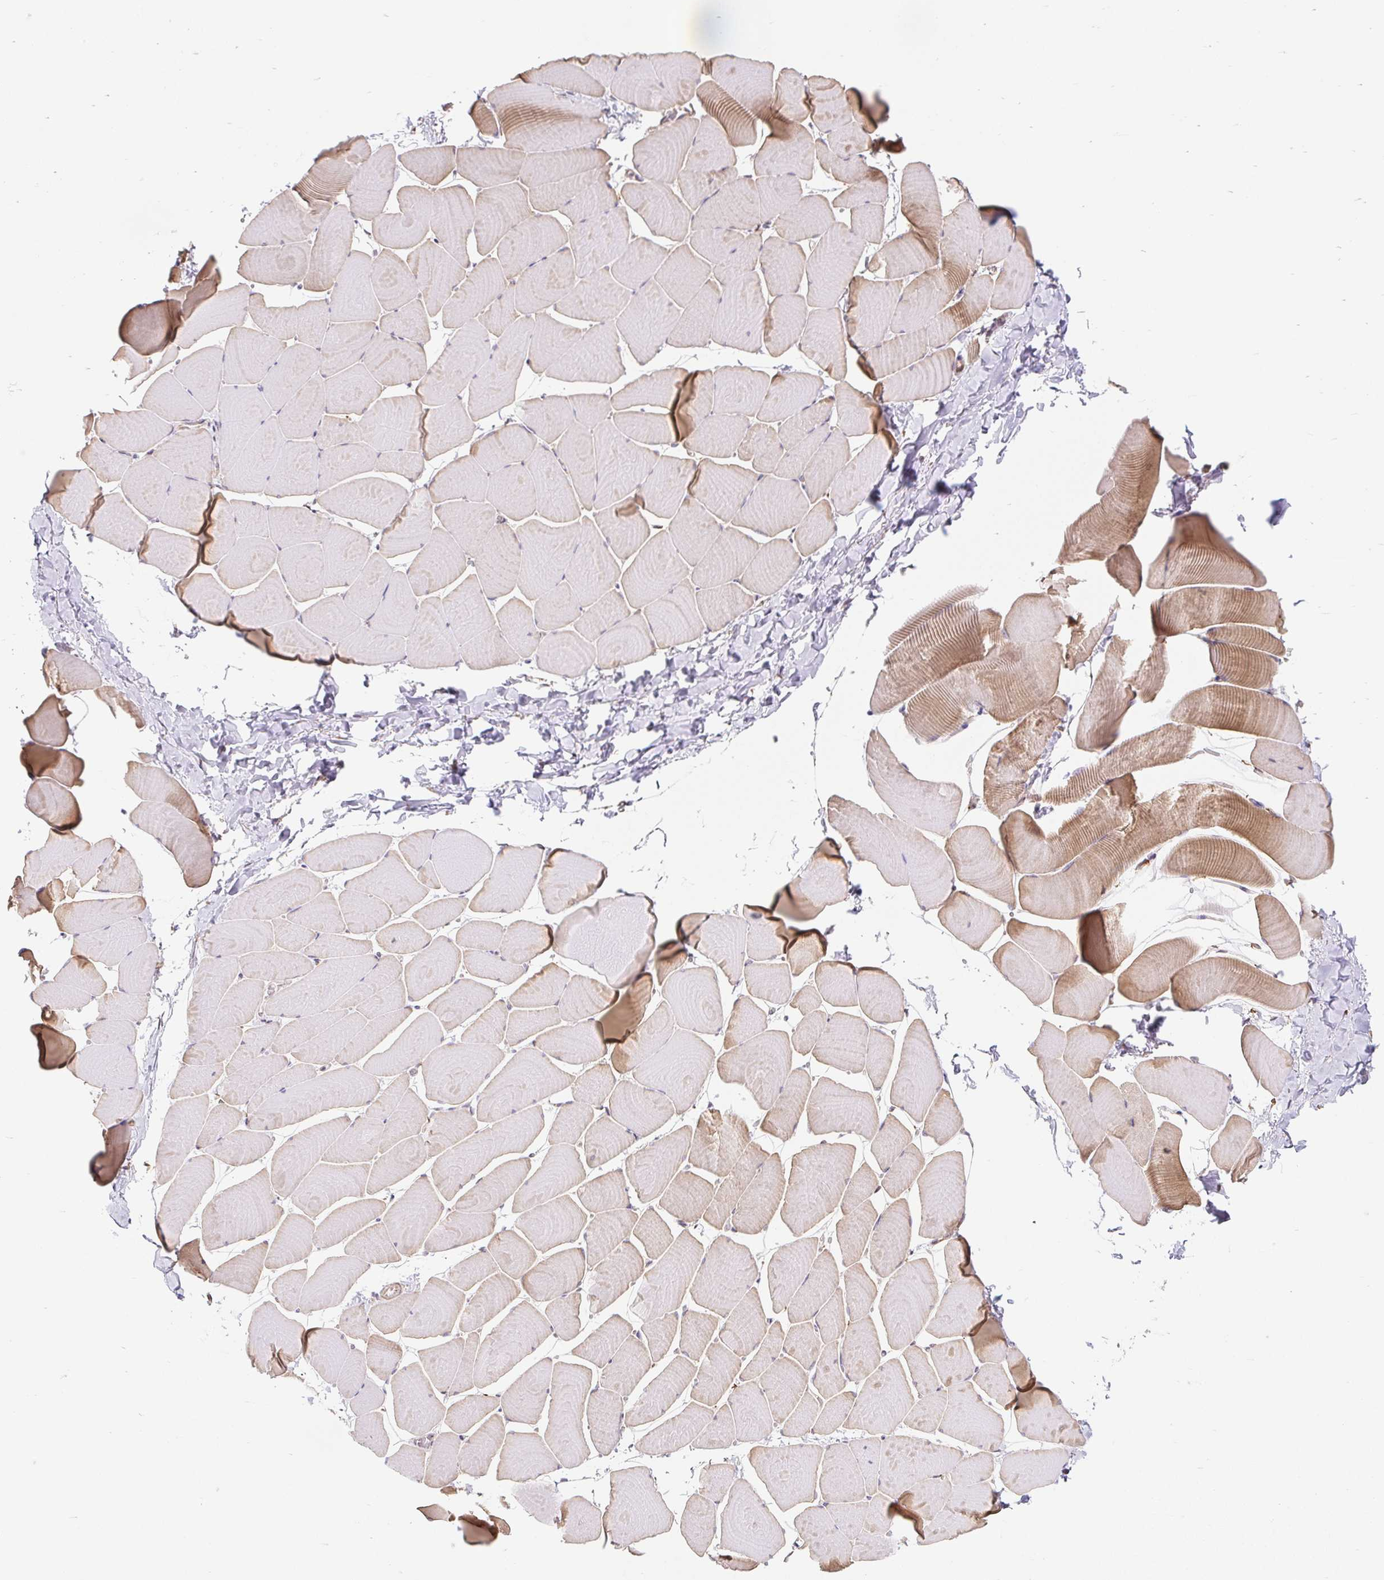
{"staining": {"intensity": "moderate", "quantity": "25%-75%", "location": "cytoplasmic/membranous"}, "tissue": "skeletal muscle", "cell_type": "Myocytes", "image_type": "normal", "snomed": [{"axis": "morphology", "description": "Normal tissue, NOS"}, {"axis": "topography", "description": "Skeletal muscle"}], "caption": "This micrograph reveals immunohistochemistry (IHC) staining of normal human skeletal muscle, with medium moderate cytoplasmic/membranous staining in approximately 25%-75% of myocytes.", "gene": "LYPD5", "patient": {"sex": "male", "age": 25}}